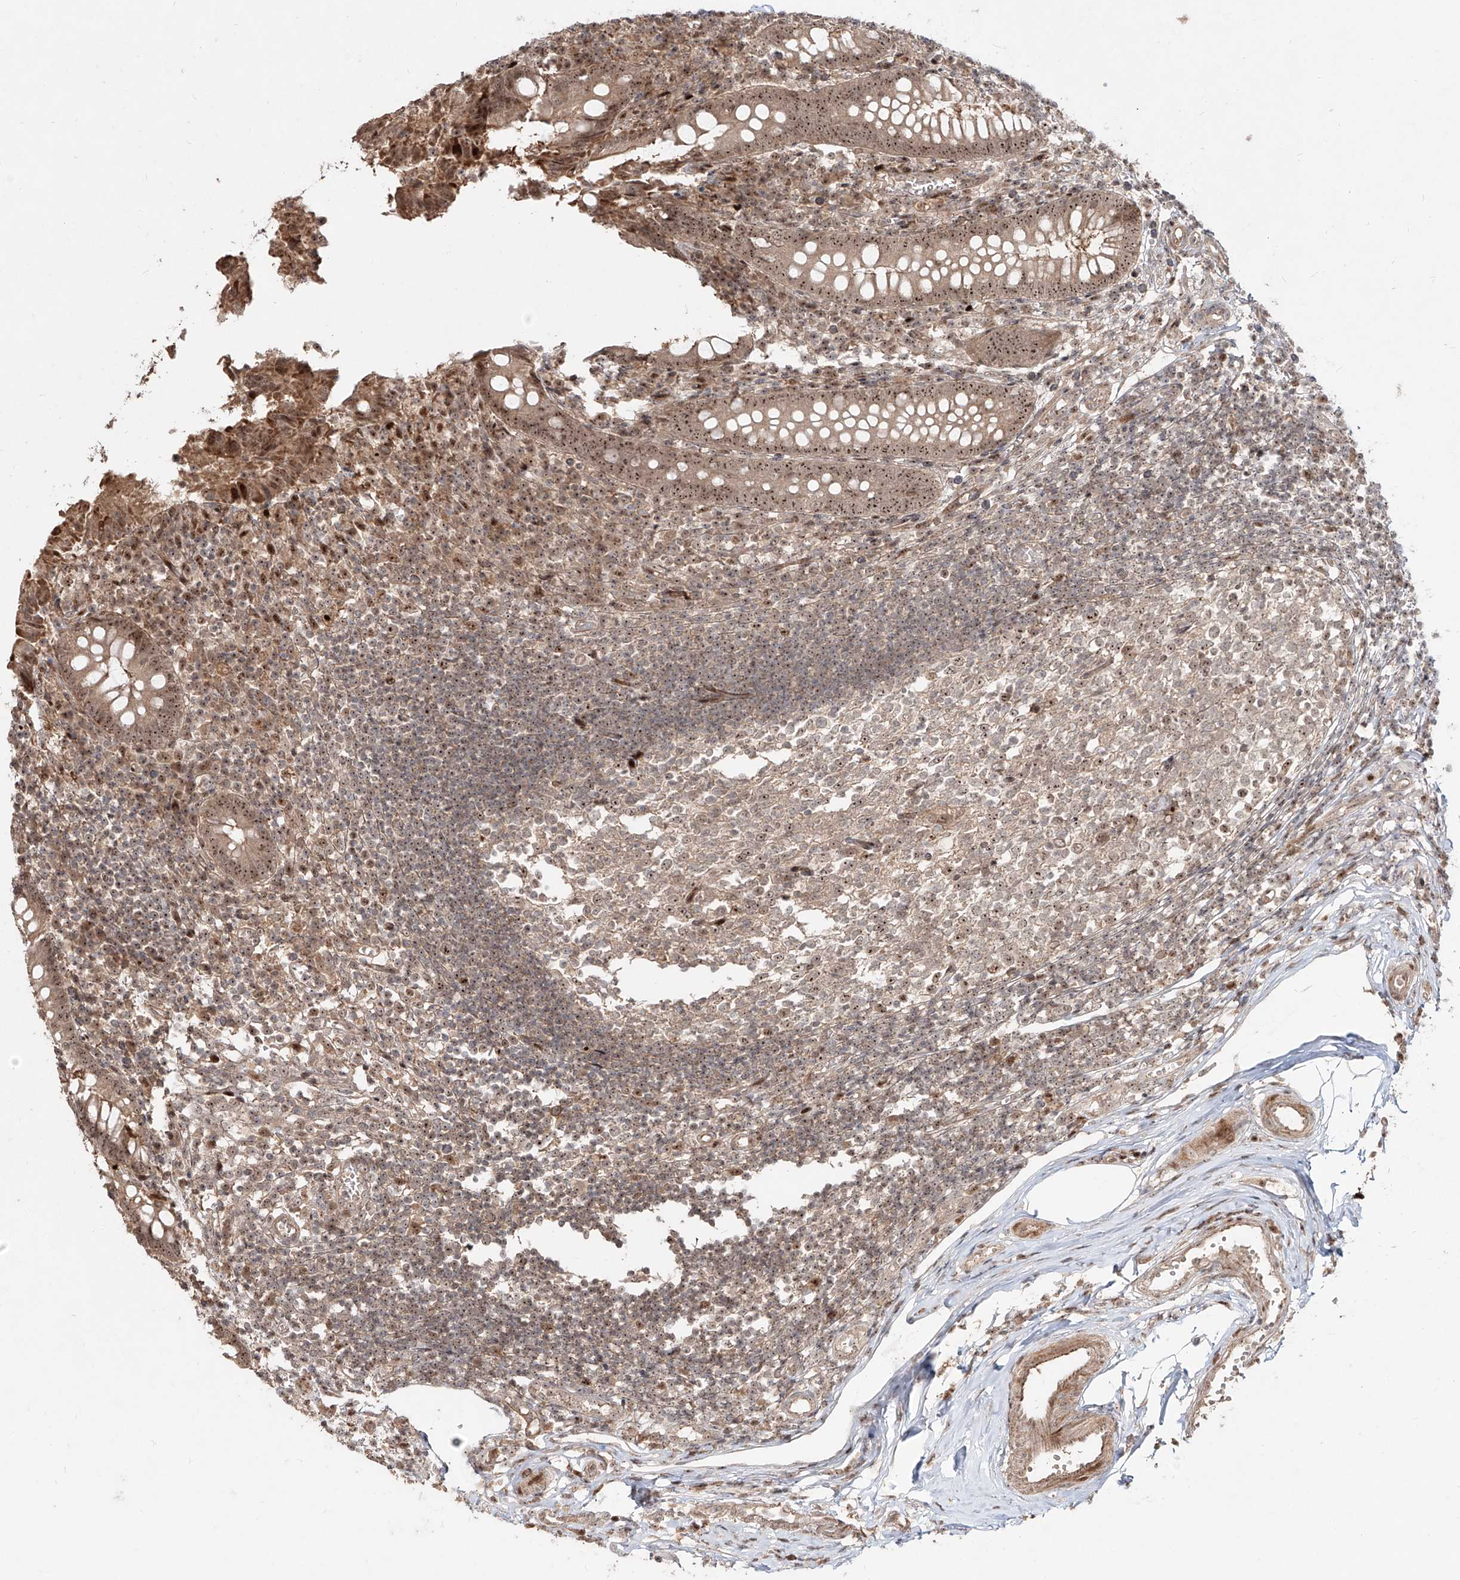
{"staining": {"intensity": "moderate", "quantity": ">75%", "location": "cytoplasmic/membranous,nuclear"}, "tissue": "appendix", "cell_type": "Glandular cells", "image_type": "normal", "snomed": [{"axis": "morphology", "description": "Normal tissue, NOS"}, {"axis": "topography", "description": "Appendix"}], "caption": "Normal appendix displays moderate cytoplasmic/membranous,nuclear positivity in approximately >75% of glandular cells, visualized by immunohistochemistry. Using DAB (brown) and hematoxylin (blue) stains, captured at high magnification using brightfield microscopy.", "gene": "ZNF710", "patient": {"sex": "female", "age": 17}}